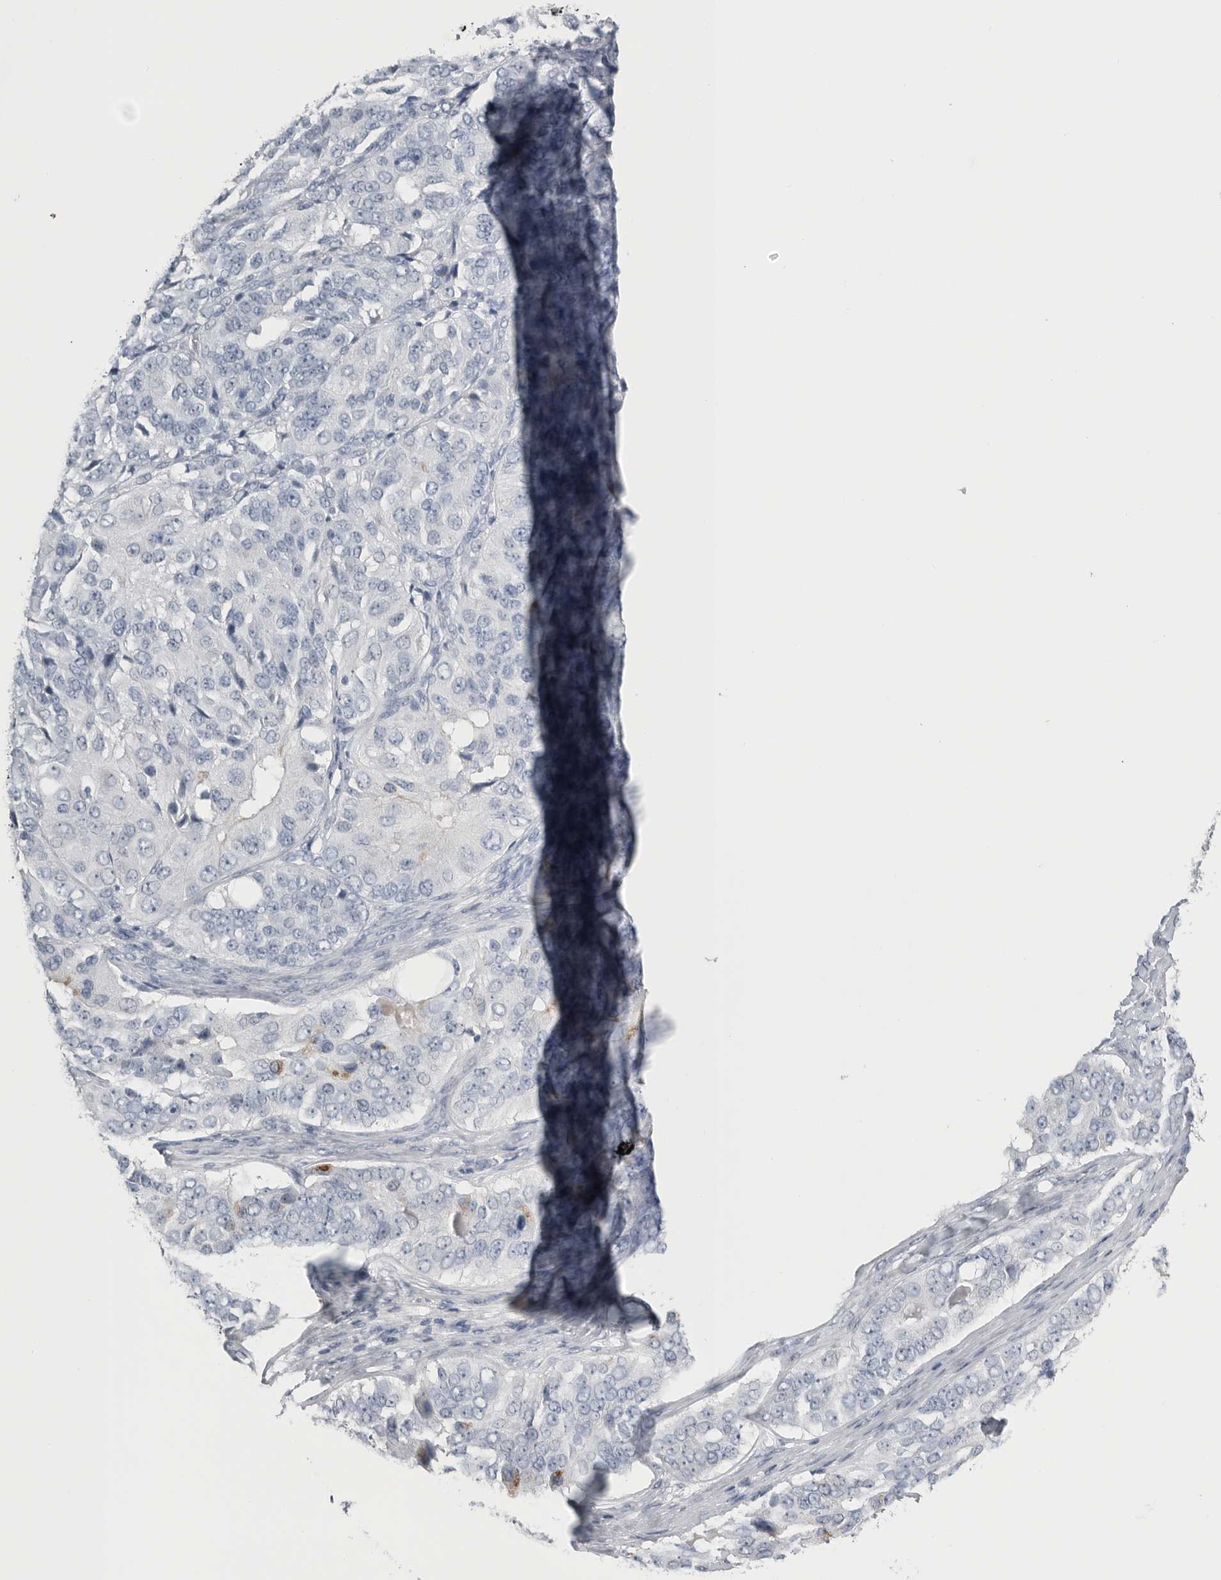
{"staining": {"intensity": "weak", "quantity": "<25%", "location": "cytoplasmic/membranous"}, "tissue": "ovarian cancer", "cell_type": "Tumor cells", "image_type": "cancer", "snomed": [{"axis": "morphology", "description": "Carcinoma, endometroid"}, {"axis": "topography", "description": "Ovary"}], "caption": "Immunohistochemical staining of endometroid carcinoma (ovarian) exhibits no significant expression in tumor cells.", "gene": "TIMP1", "patient": {"sex": "female", "age": 51}}